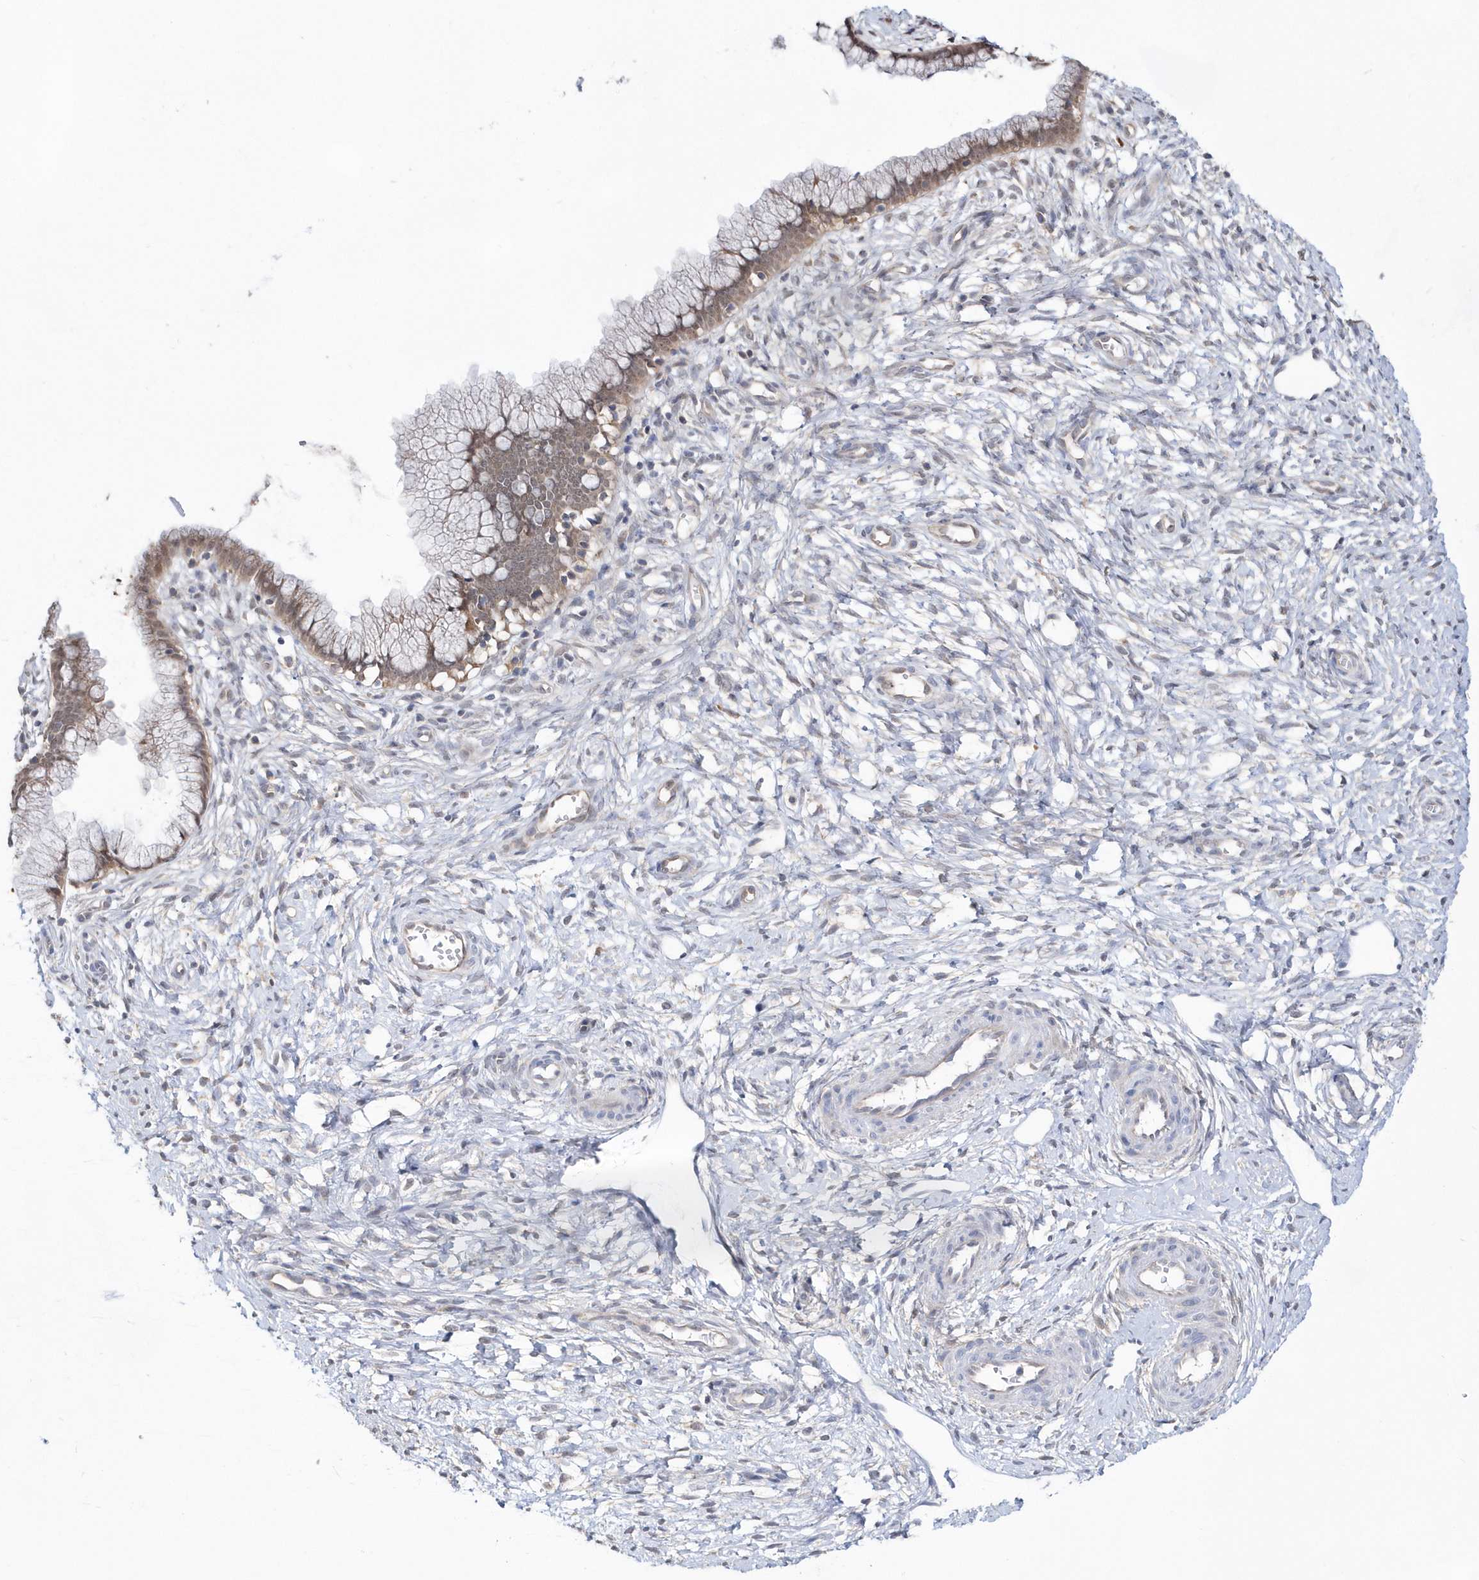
{"staining": {"intensity": "moderate", "quantity": ">75%", "location": "cytoplasmic/membranous"}, "tissue": "cervix", "cell_type": "Glandular cells", "image_type": "normal", "snomed": [{"axis": "morphology", "description": "Normal tissue, NOS"}, {"axis": "topography", "description": "Cervix"}], "caption": "Glandular cells display moderate cytoplasmic/membranous expression in approximately >75% of cells in benign cervix. Ihc stains the protein in brown and the nuclei are stained blue.", "gene": "BDH2", "patient": {"sex": "female", "age": 36}}